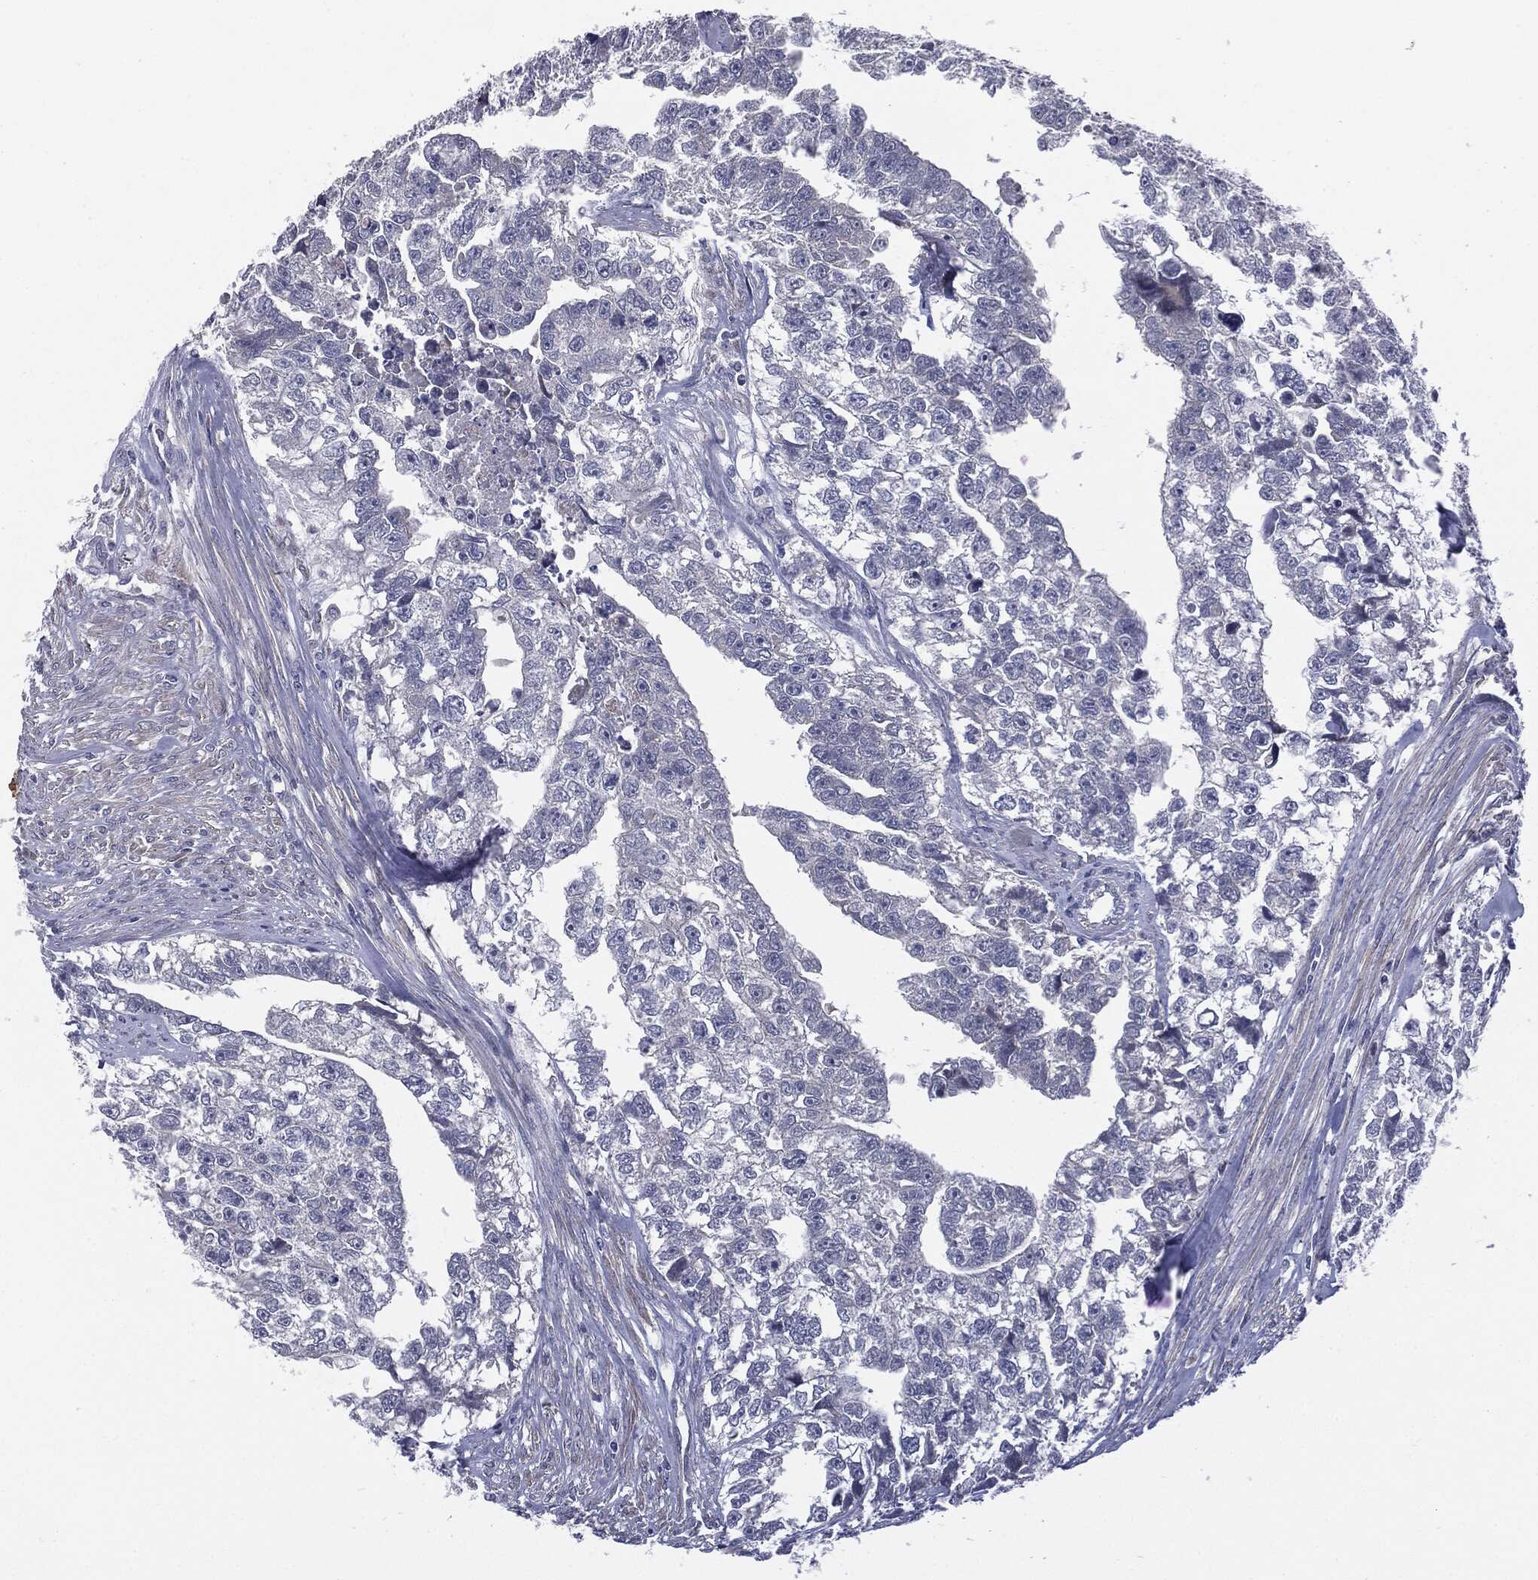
{"staining": {"intensity": "negative", "quantity": "none", "location": "none"}, "tissue": "testis cancer", "cell_type": "Tumor cells", "image_type": "cancer", "snomed": [{"axis": "morphology", "description": "Carcinoma, Embryonal, NOS"}, {"axis": "morphology", "description": "Teratoma, malignant, NOS"}, {"axis": "topography", "description": "Testis"}], "caption": "IHC micrograph of neoplastic tissue: human embryonal carcinoma (testis) stained with DAB shows no significant protein staining in tumor cells.", "gene": "KRT5", "patient": {"sex": "male", "age": 44}}